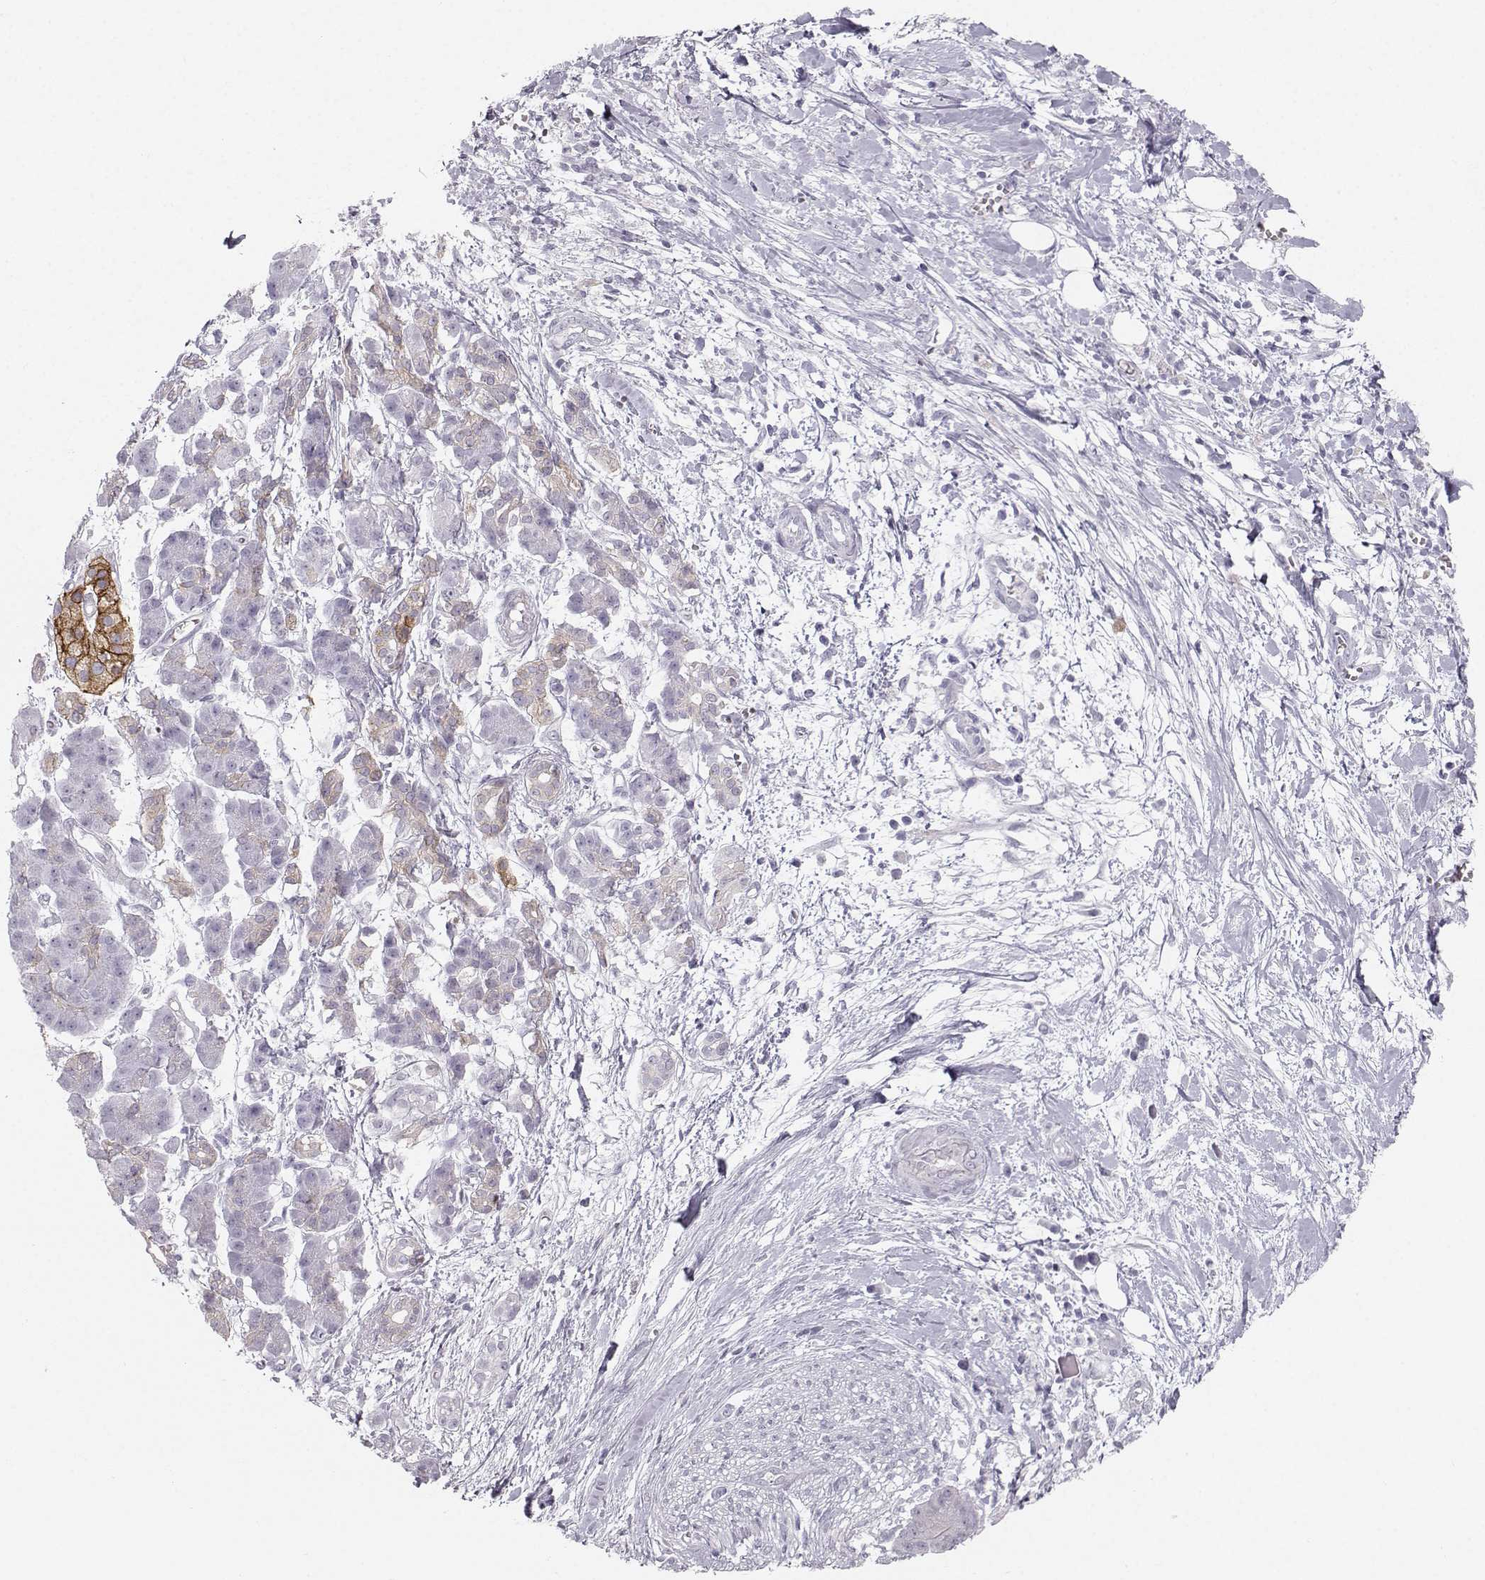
{"staining": {"intensity": "weak", "quantity": "<25%", "location": "cytoplasmic/membranous"}, "tissue": "pancreatic cancer", "cell_type": "Tumor cells", "image_type": "cancer", "snomed": [{"axis": "morphology", "description": "Normal tissue, NOS"}, {"axis": "morphology", "description": "Adenocarcinoma, NOS"}, {"axis": "topography", "description": "Lymph node"}, {"axis": "topography", "description": "Pancreas"}], "caption": "A histopathology image of pancreatic cancer (adenocarcinoma) stained for a protein exhibits no brown staining in tumor cells.", "gene": "CASR", "patient": {"sex": "female", "age": 58}}